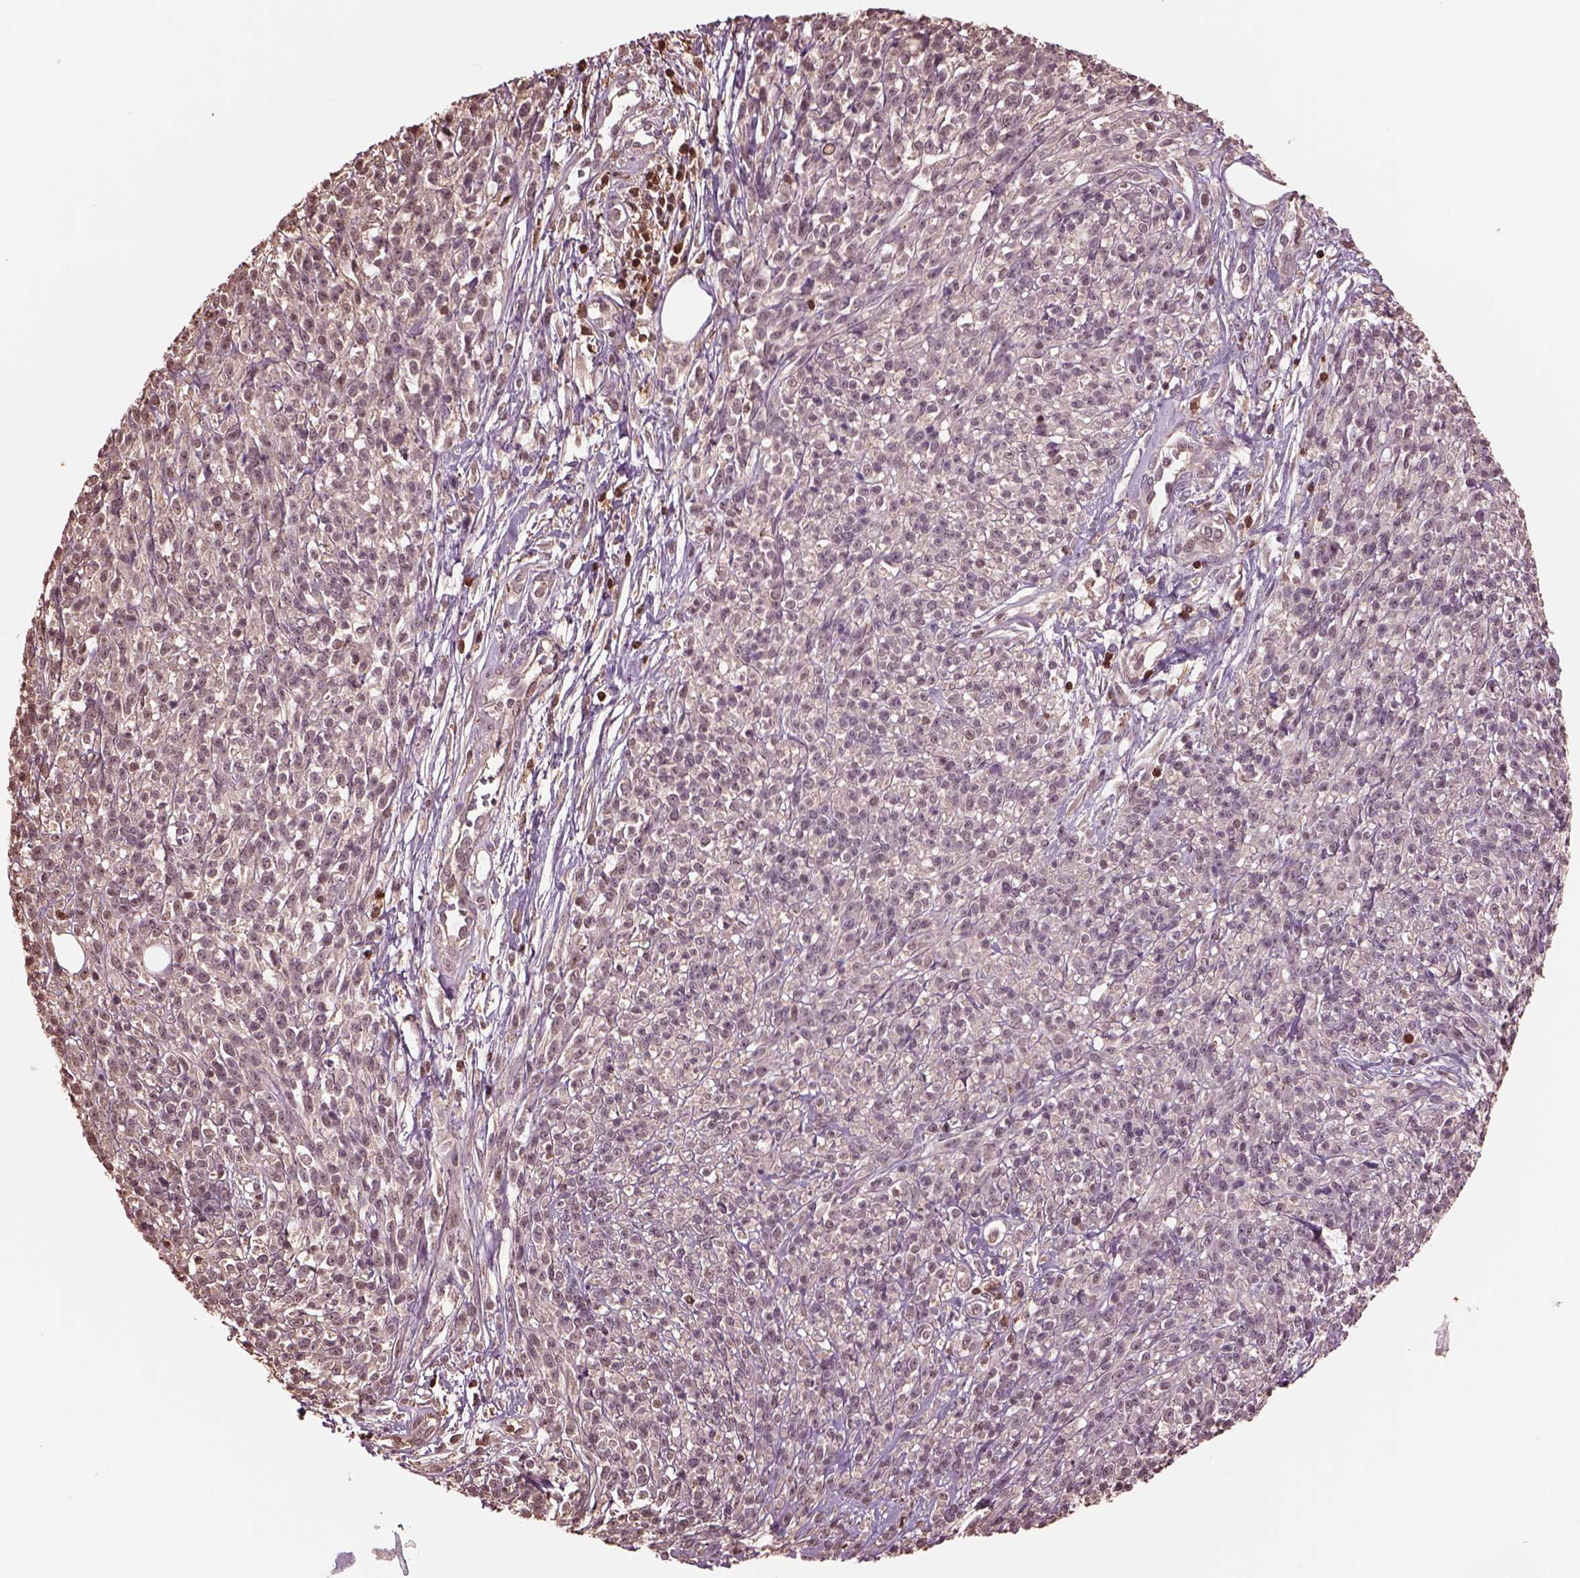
{"staining": {"intensity": "weak", "quantity": "25%-75%", "location": "cytoplasmic/membranous"}, "tissue": "melanoma", "cell_type": "Tumor cells", "image_type": "cancer", "snomed": [{"axis": "morphology", "description": "Malignant melanoma, NOS"}, {"axis": "topography", "description": "Skin"}, {"axis": "topography", "description": "Skin of trunk"}], "caption": "Immunohistochemistry histopathology image of neoplastic tissue: human melanoma stained using immunohistochemistry (IHC) exhibits low levels of weak protein expression localized specifically in the cytoplasmic/membranous of tumor cells, appearing as a cytoplasmic/membranous brown color.", "gene": "IL31RA", "patient": {"sex": "male", "age": 74}}